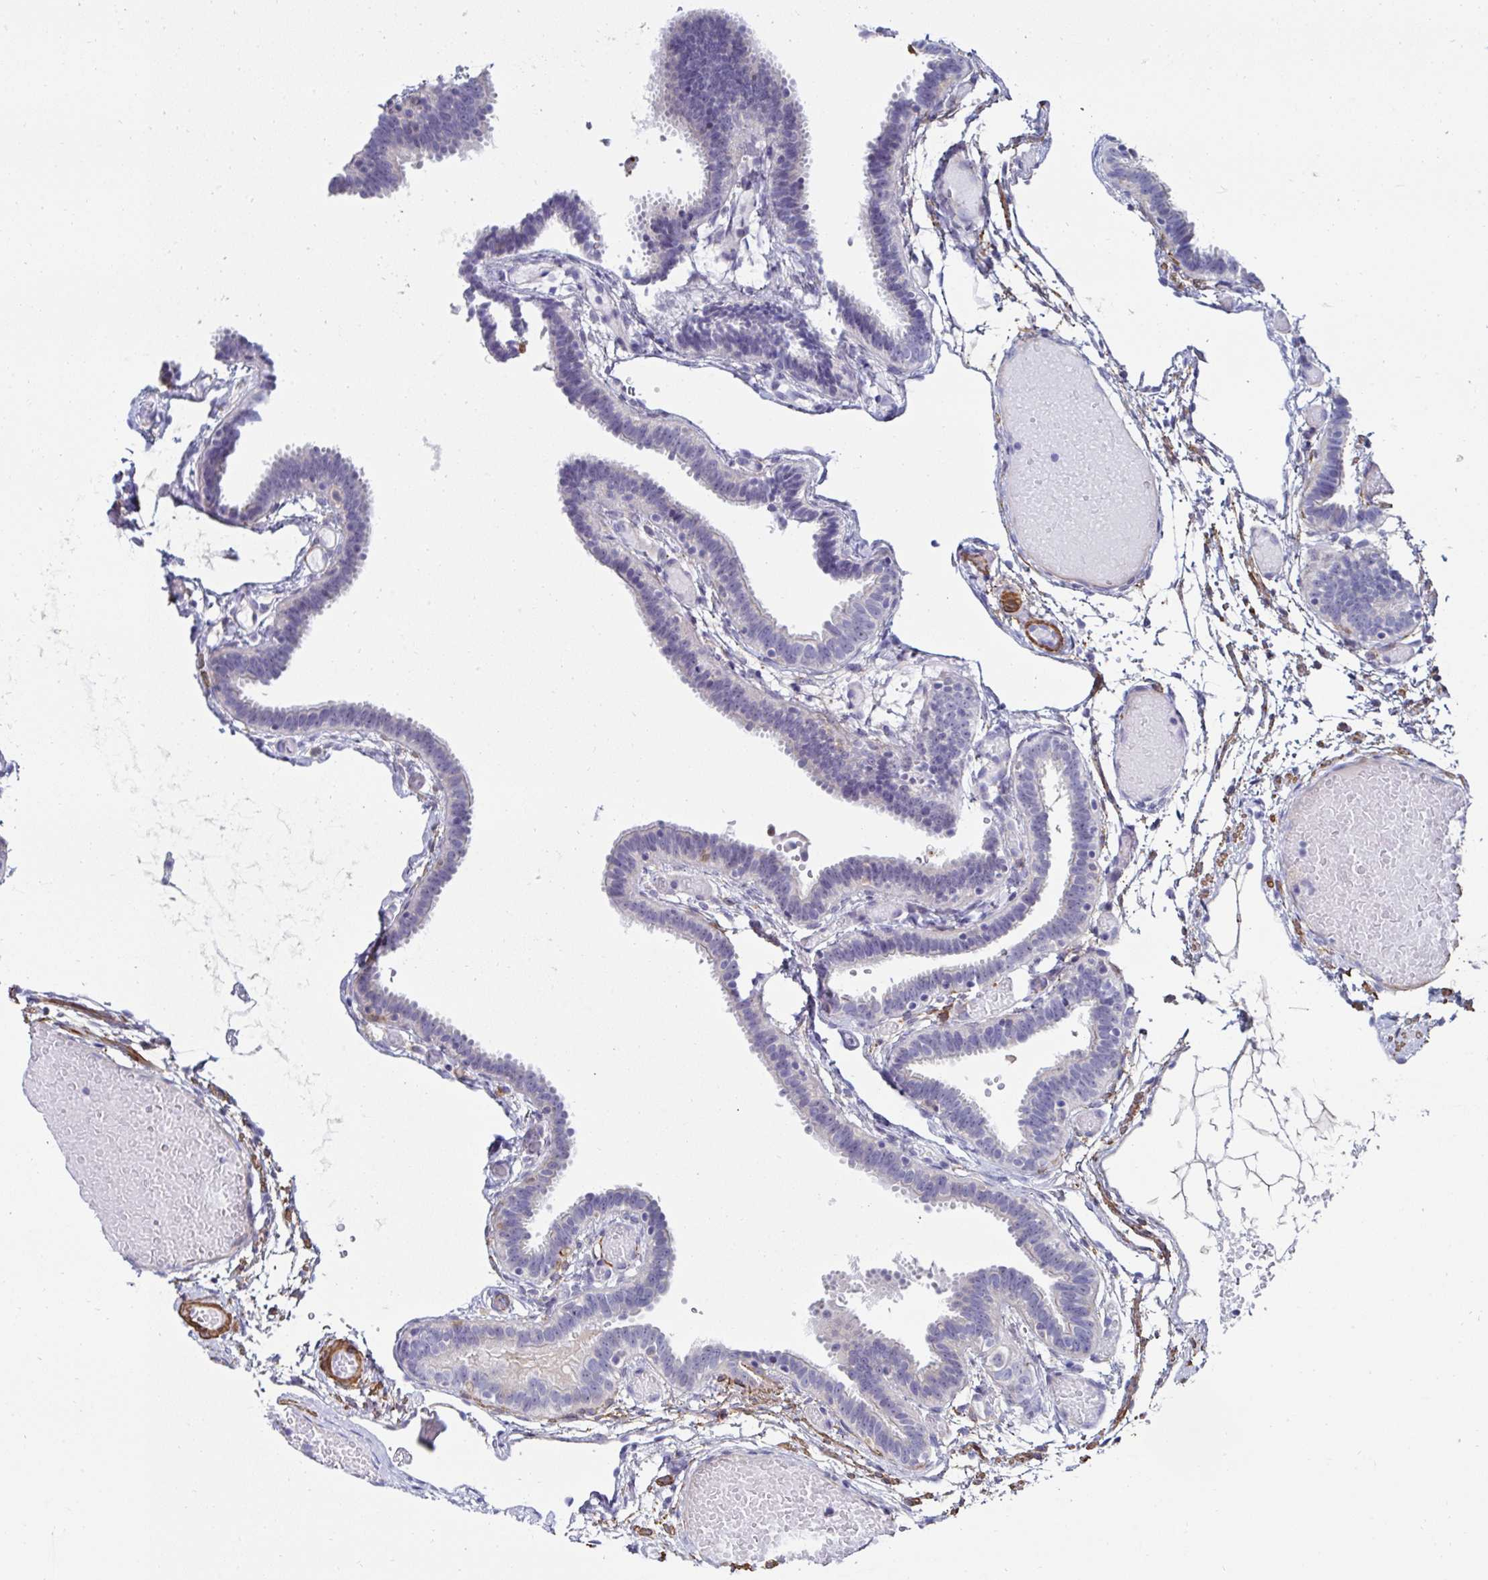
{"staining": {"intensity": "negative", "quantity": "none", "location": "none"}, "tissue": "fallopian tube", "cell_type": "Glandular cells", "image_type": "normal", "snomed": [{"axis": "morphology", "description": "Normal tissue, NOS"}, {"axis": "topography", "description": "Fallopian tube"}], "caption": "Glandular cells show no significant protein staining in normal fallopian tube. Nuclei are stained in blue.", "gene": "FBXL13", "patient": {"sex": "female", "age": 37}}